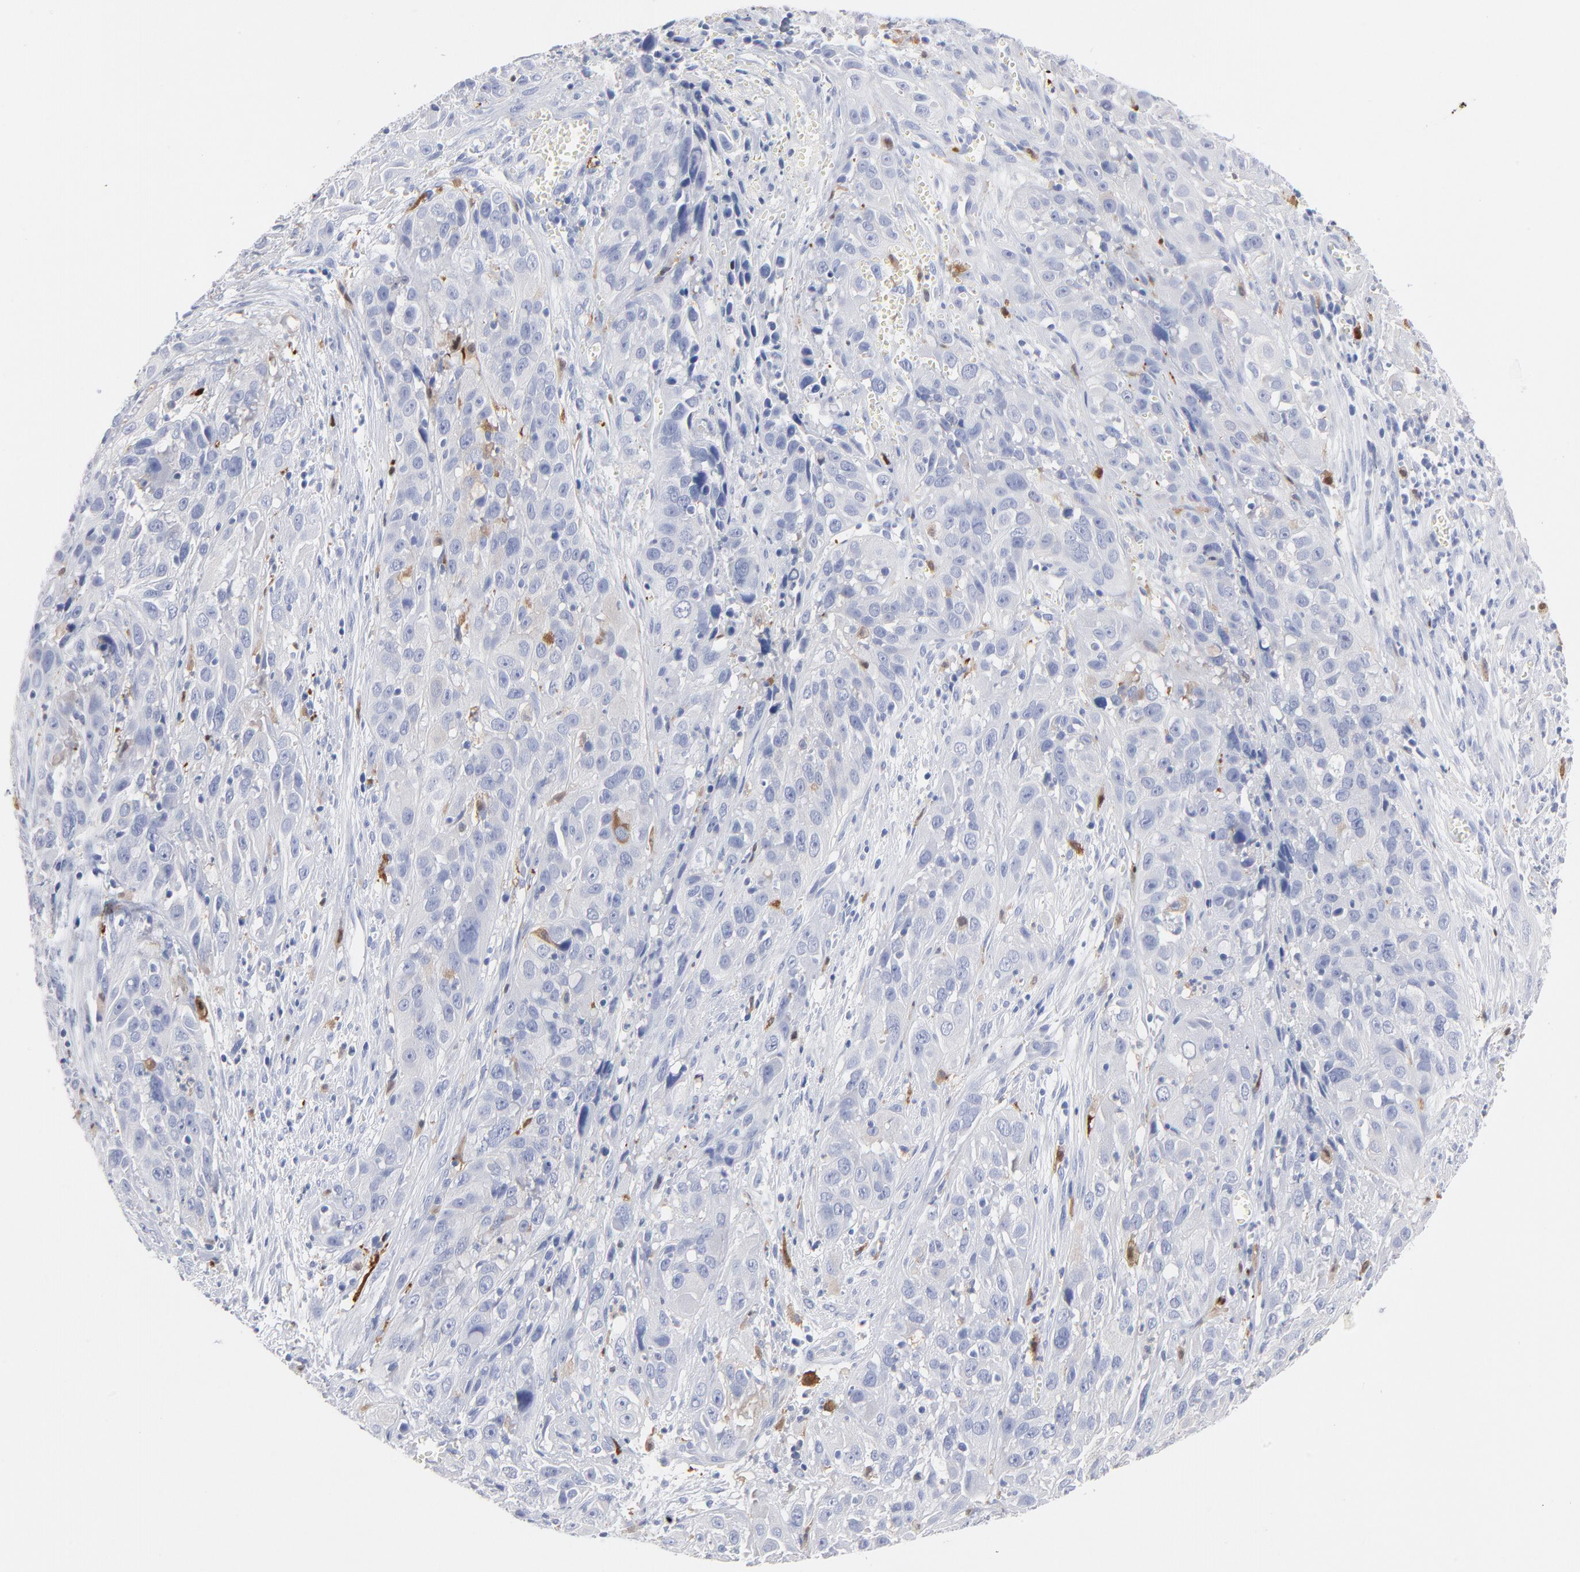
{"staining": {"intensity": "negative", "quantity": "none", "location": "none"}, "tissue": "cervical cancer", "cell_type": "Tumor cells", "image_type": "cancer", "snomed": [{"axis": "morphology", "description": "Squamous cell carcinoma, NOS"}, {"axis": "topography", "description": "Cervix"}], "caption": "Tumor cells are negative for brown protein staining in cervical cancer. (DAB (3,3'-diaminobenzidine) immunohistochemistry visualized using brightfield microscopy, high magnification).", "gene": "IFIT2", "patient": {"sex": "female", "age": 32}}